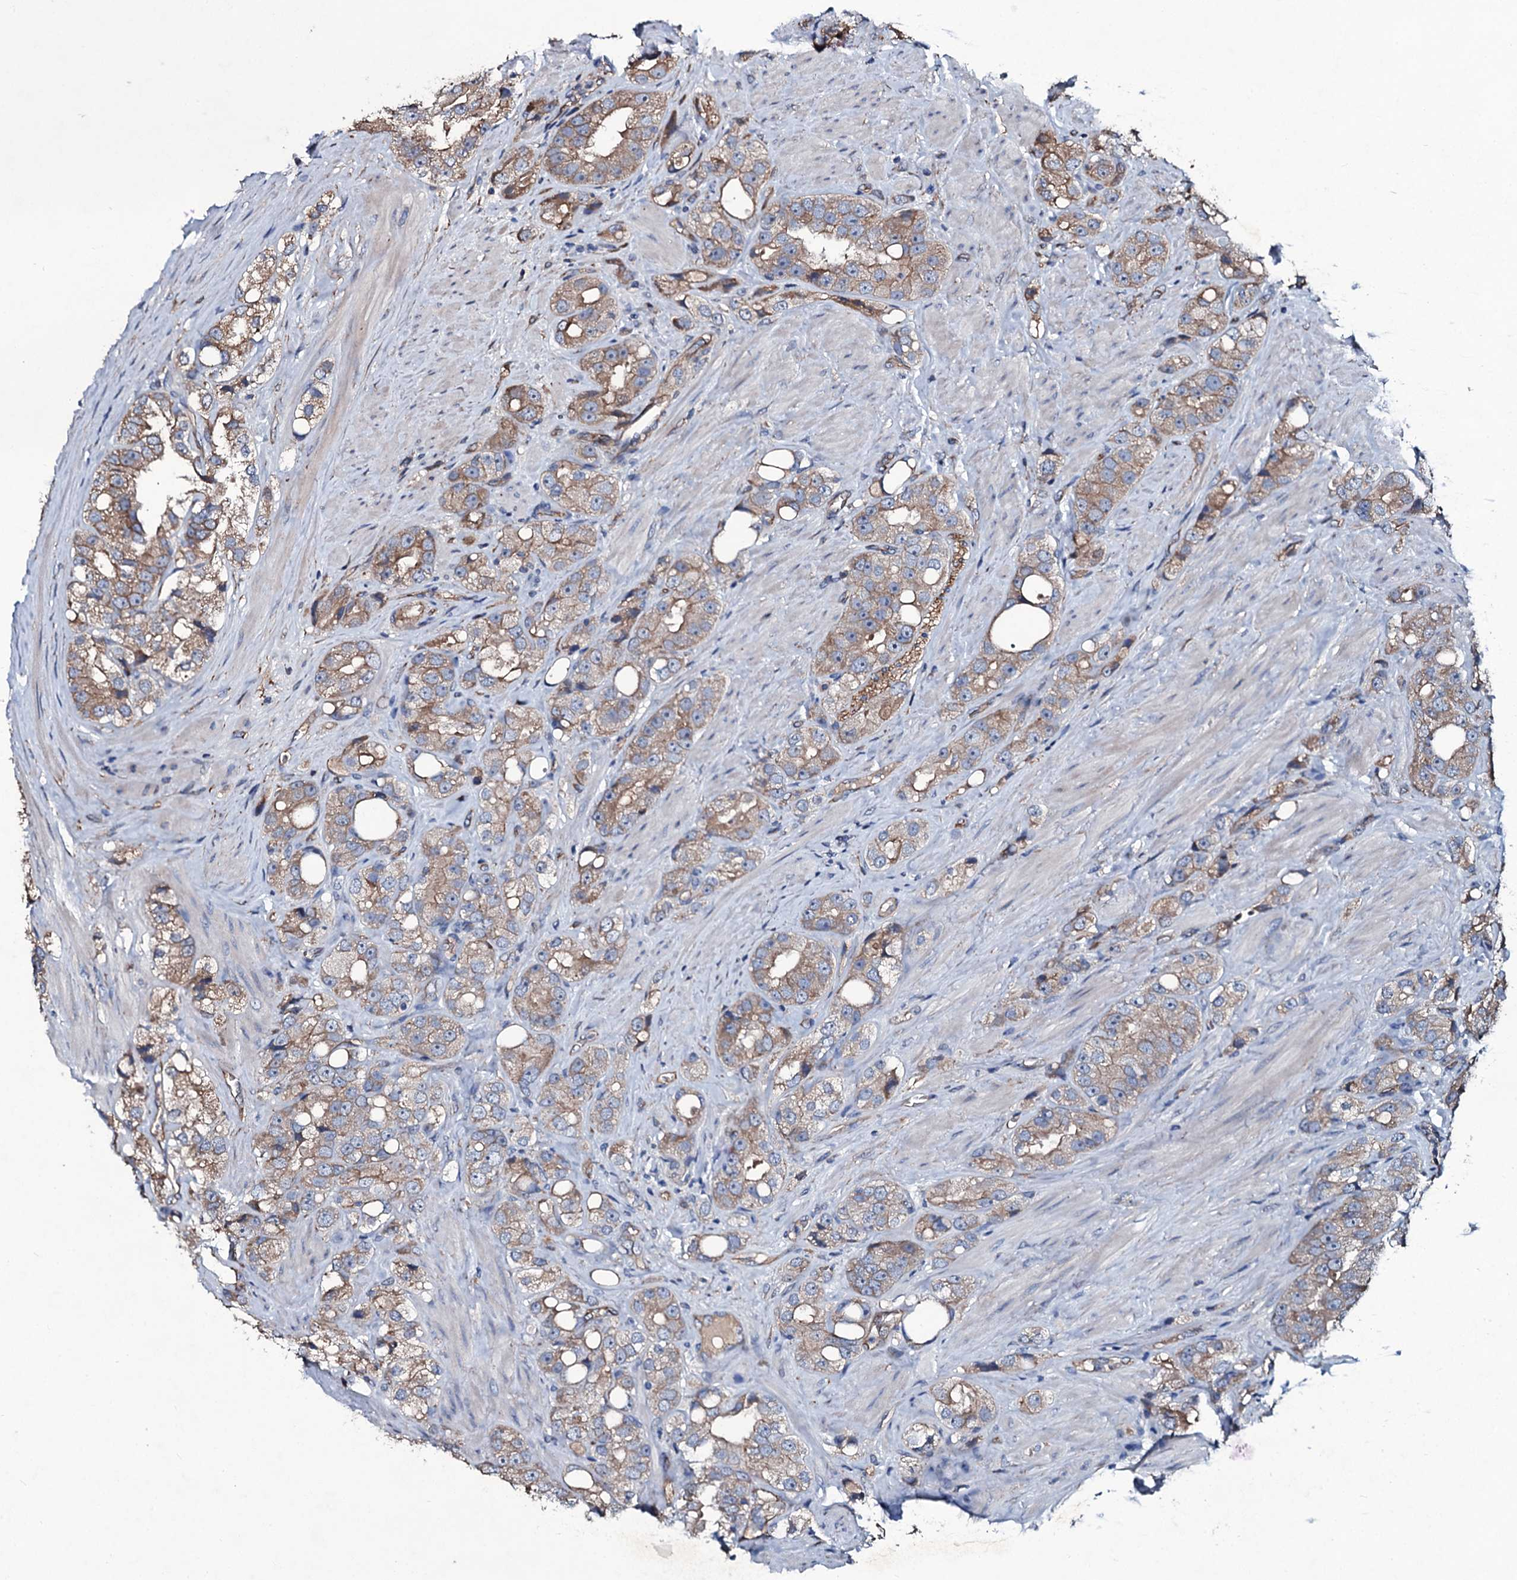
{"staining": {"intensity": "moderate", "quantity": ">75%", "location": "cytoplasmic/membranous"}, "tissue": "prostate cancer", "cell_type": "Tumor cells", "image_type": "cancer", "snomed": [{"axis": "morphology", "description": "Adenocarcinoma, NOS"}, {"axis": "topography", "description": "Prostate"}], "caption": "Approximately >75% of tumor cells in human prostate adenocarcinoma display moderate cytoplasmic/membranous protein positivity as visualized by brown immunohistochemical staining.", "gene": "DMAC2", "patient": {"sex": "male", "age": 79}}